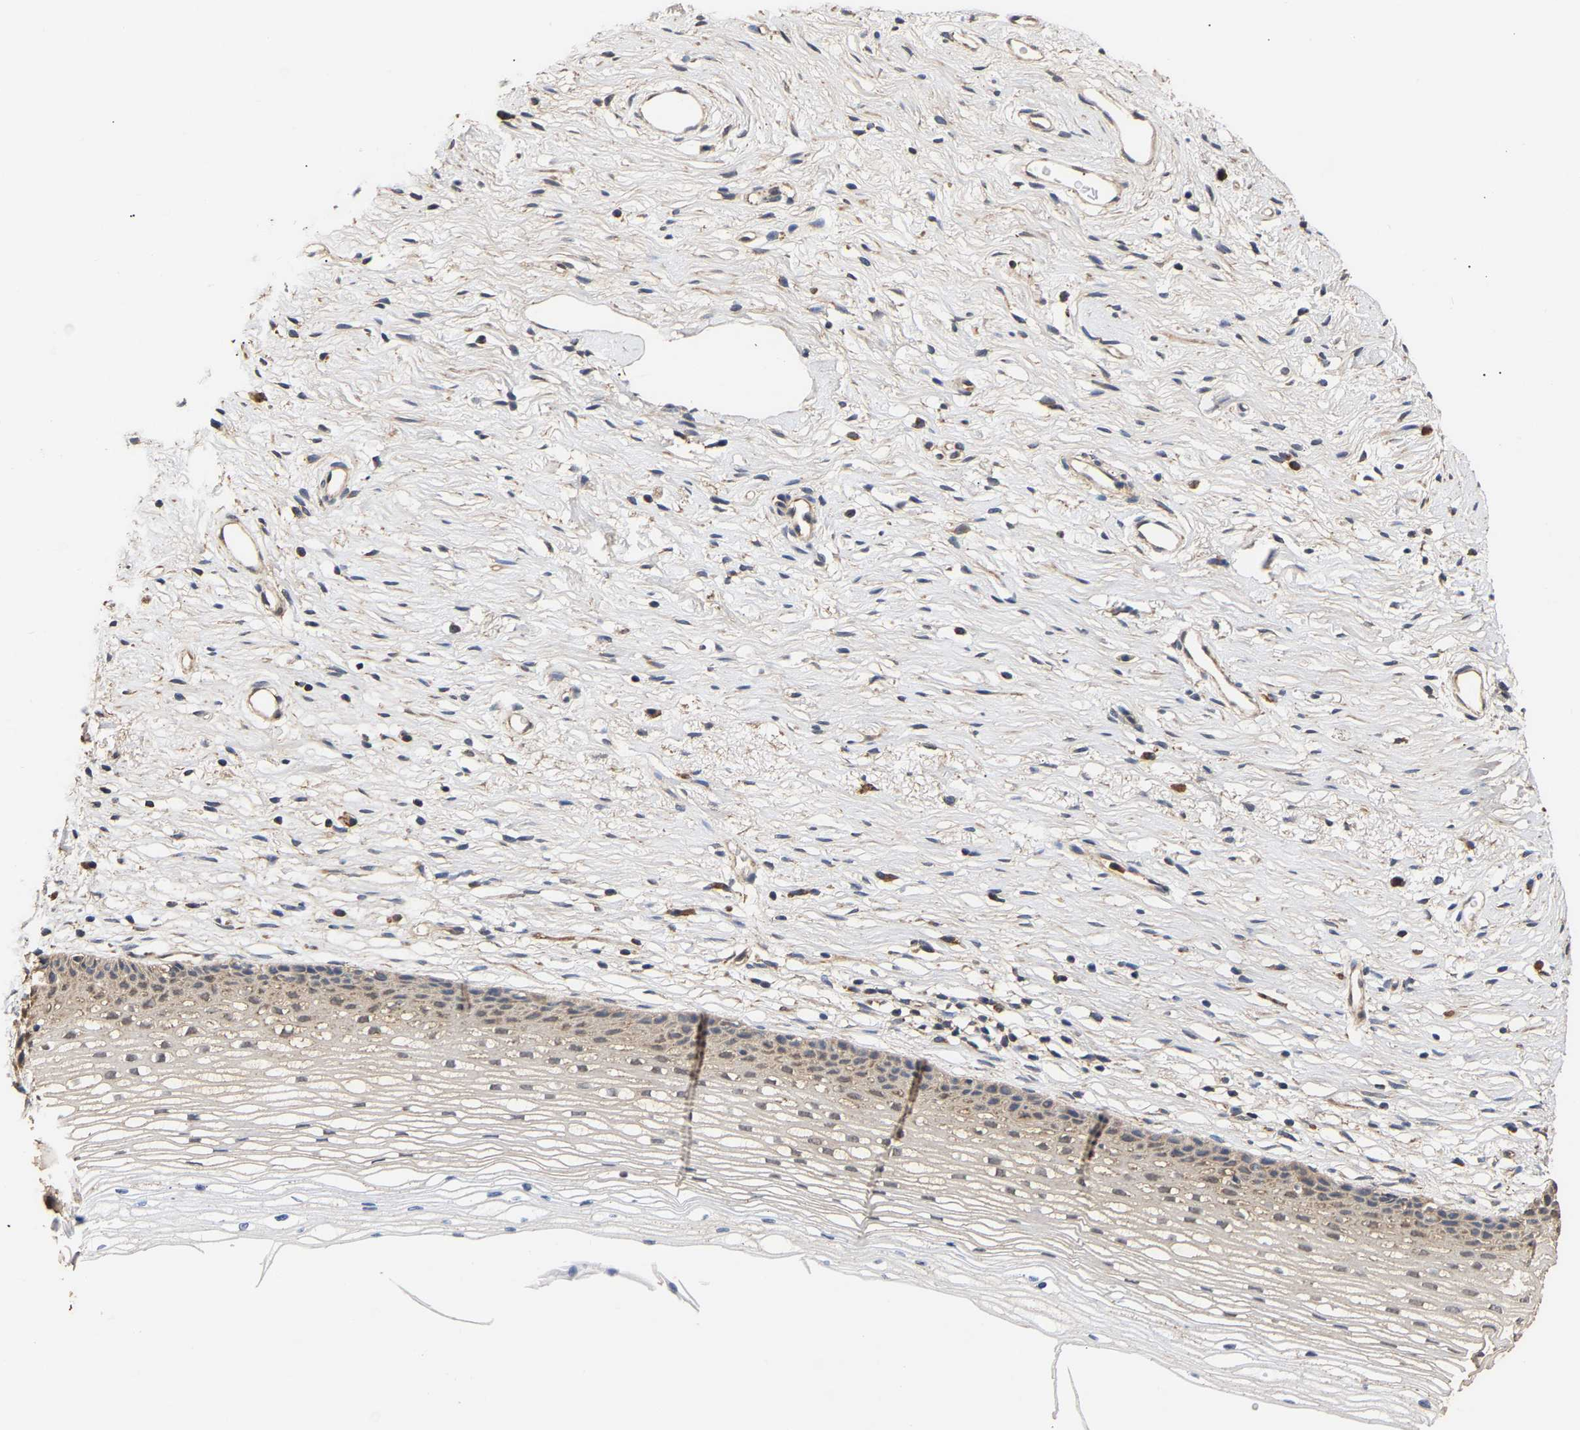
{"staining": {"intensity": "moderate", "quantity": ">75%", "location": "cytoplasmic/membranous"}, "tissue": "cervix", "cell_type": "Glandular cells", "image_type": "normal", "snomed": [{"axis": "morphology", "description": "Normal tissue, NOS"}, {"axis": "topography", "description": "Cervix"}], "caption": "Moderate cytoplasmic/membranous staining for a protein is appreciated in approximately >75% of glandular cells of unremarkable cervix using immunohistochemistry (IHC).", "gene": "ZNF26", "patient": {"sex": "female", "age": 77}}